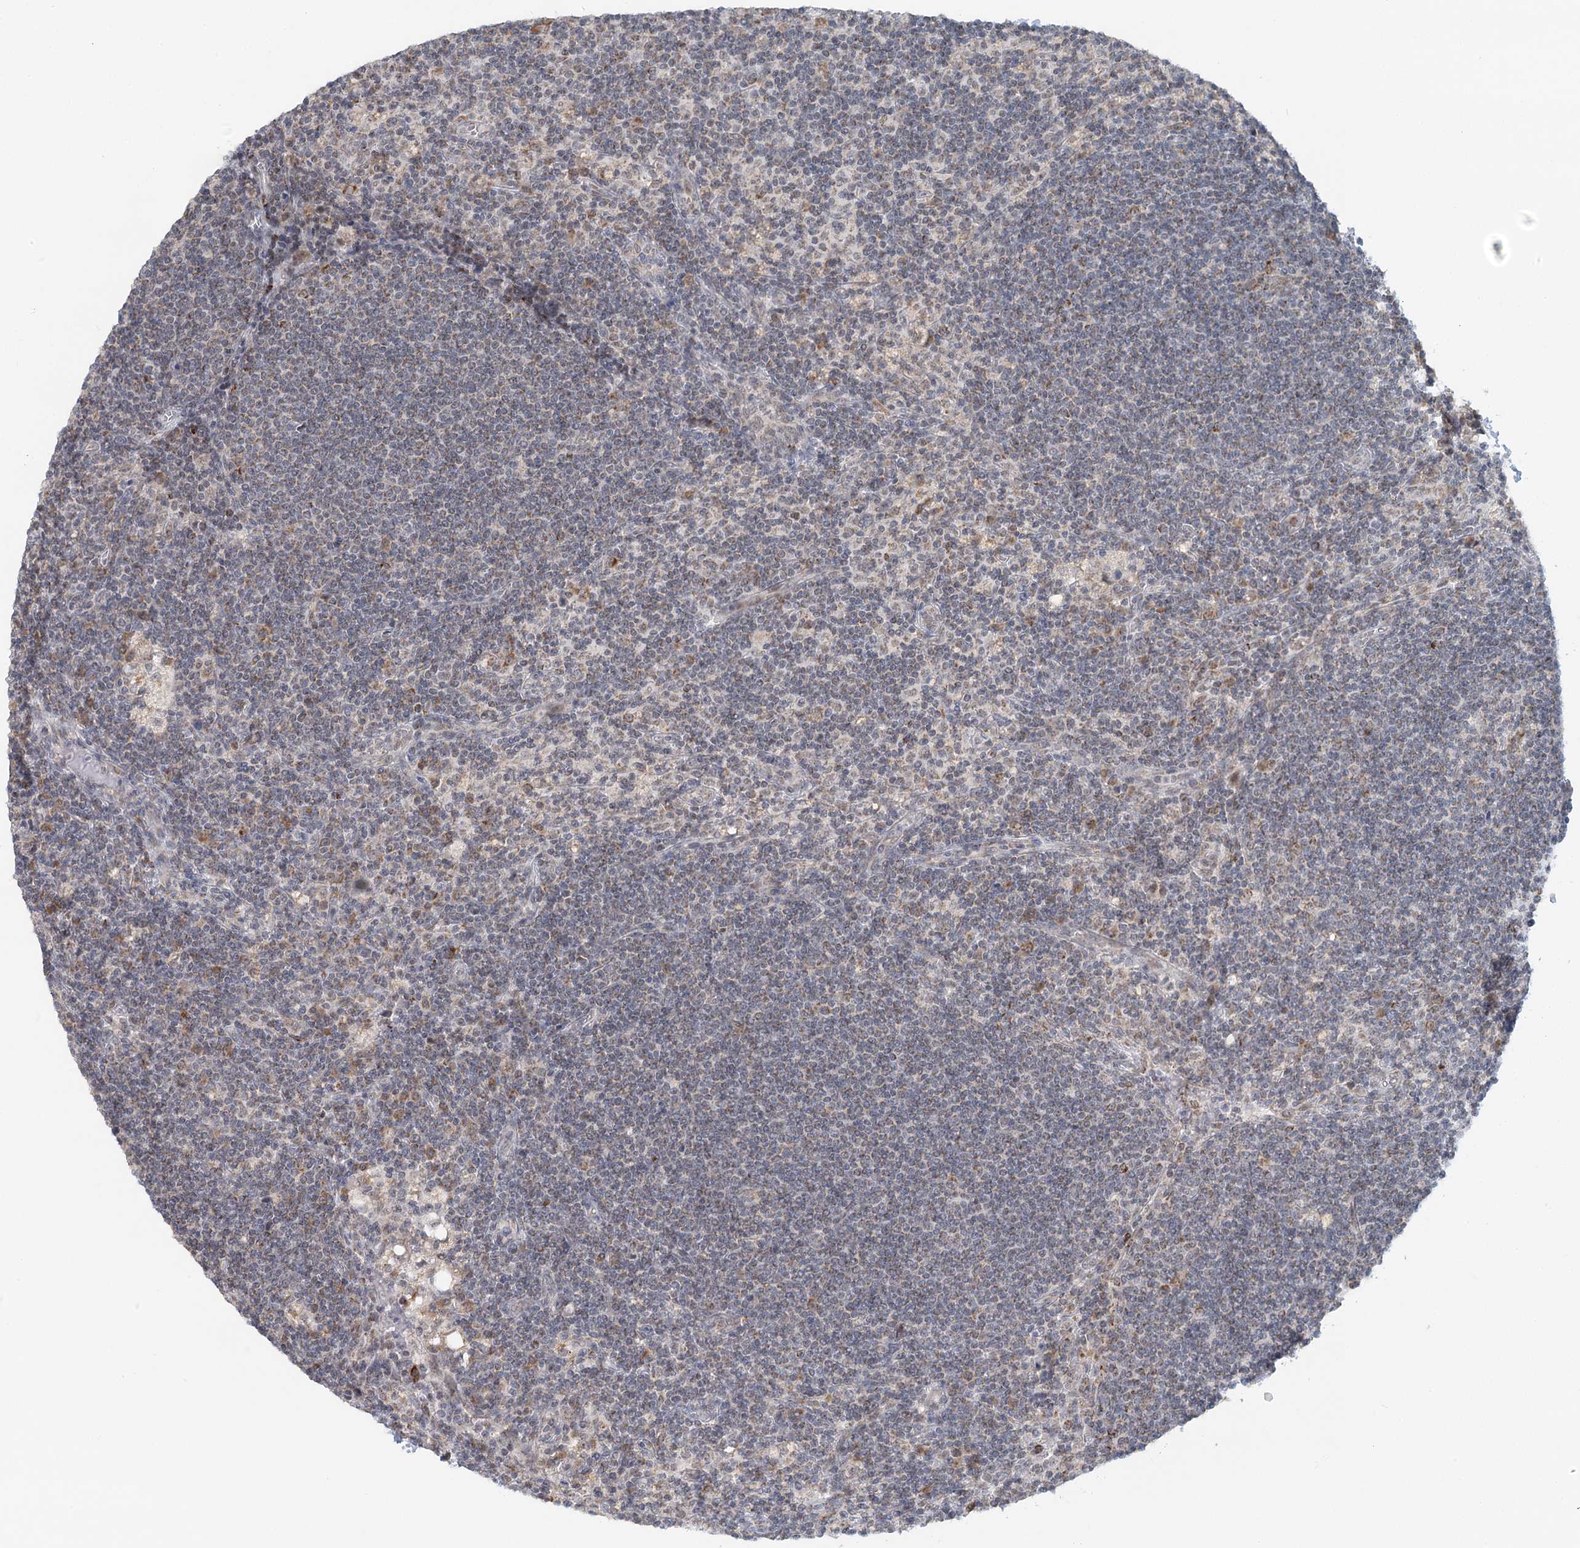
{"staining": {"intensity": "moderate", "quantity": "<25%", "location": "cytoplasmic/membranous"}, "tissue": "lymph node", "cell_type": "Non-germinal center cells", "image_type": "normal", "snomed": [{"axis": "morphology", "description": "Normal tissue, NOS"}, {"axis": "topography", "description": "Lymph node"}], "caption": "Protein staining of unremarkable lymph node reveals moderate cytoplasmic/membranous staining in approximately <25% of non-germinal center cells. (Brightfield microscopy of DAB IHC at high magnification).", "gene": "RNF150", "patient": {"sex": "male", "age": 69}}